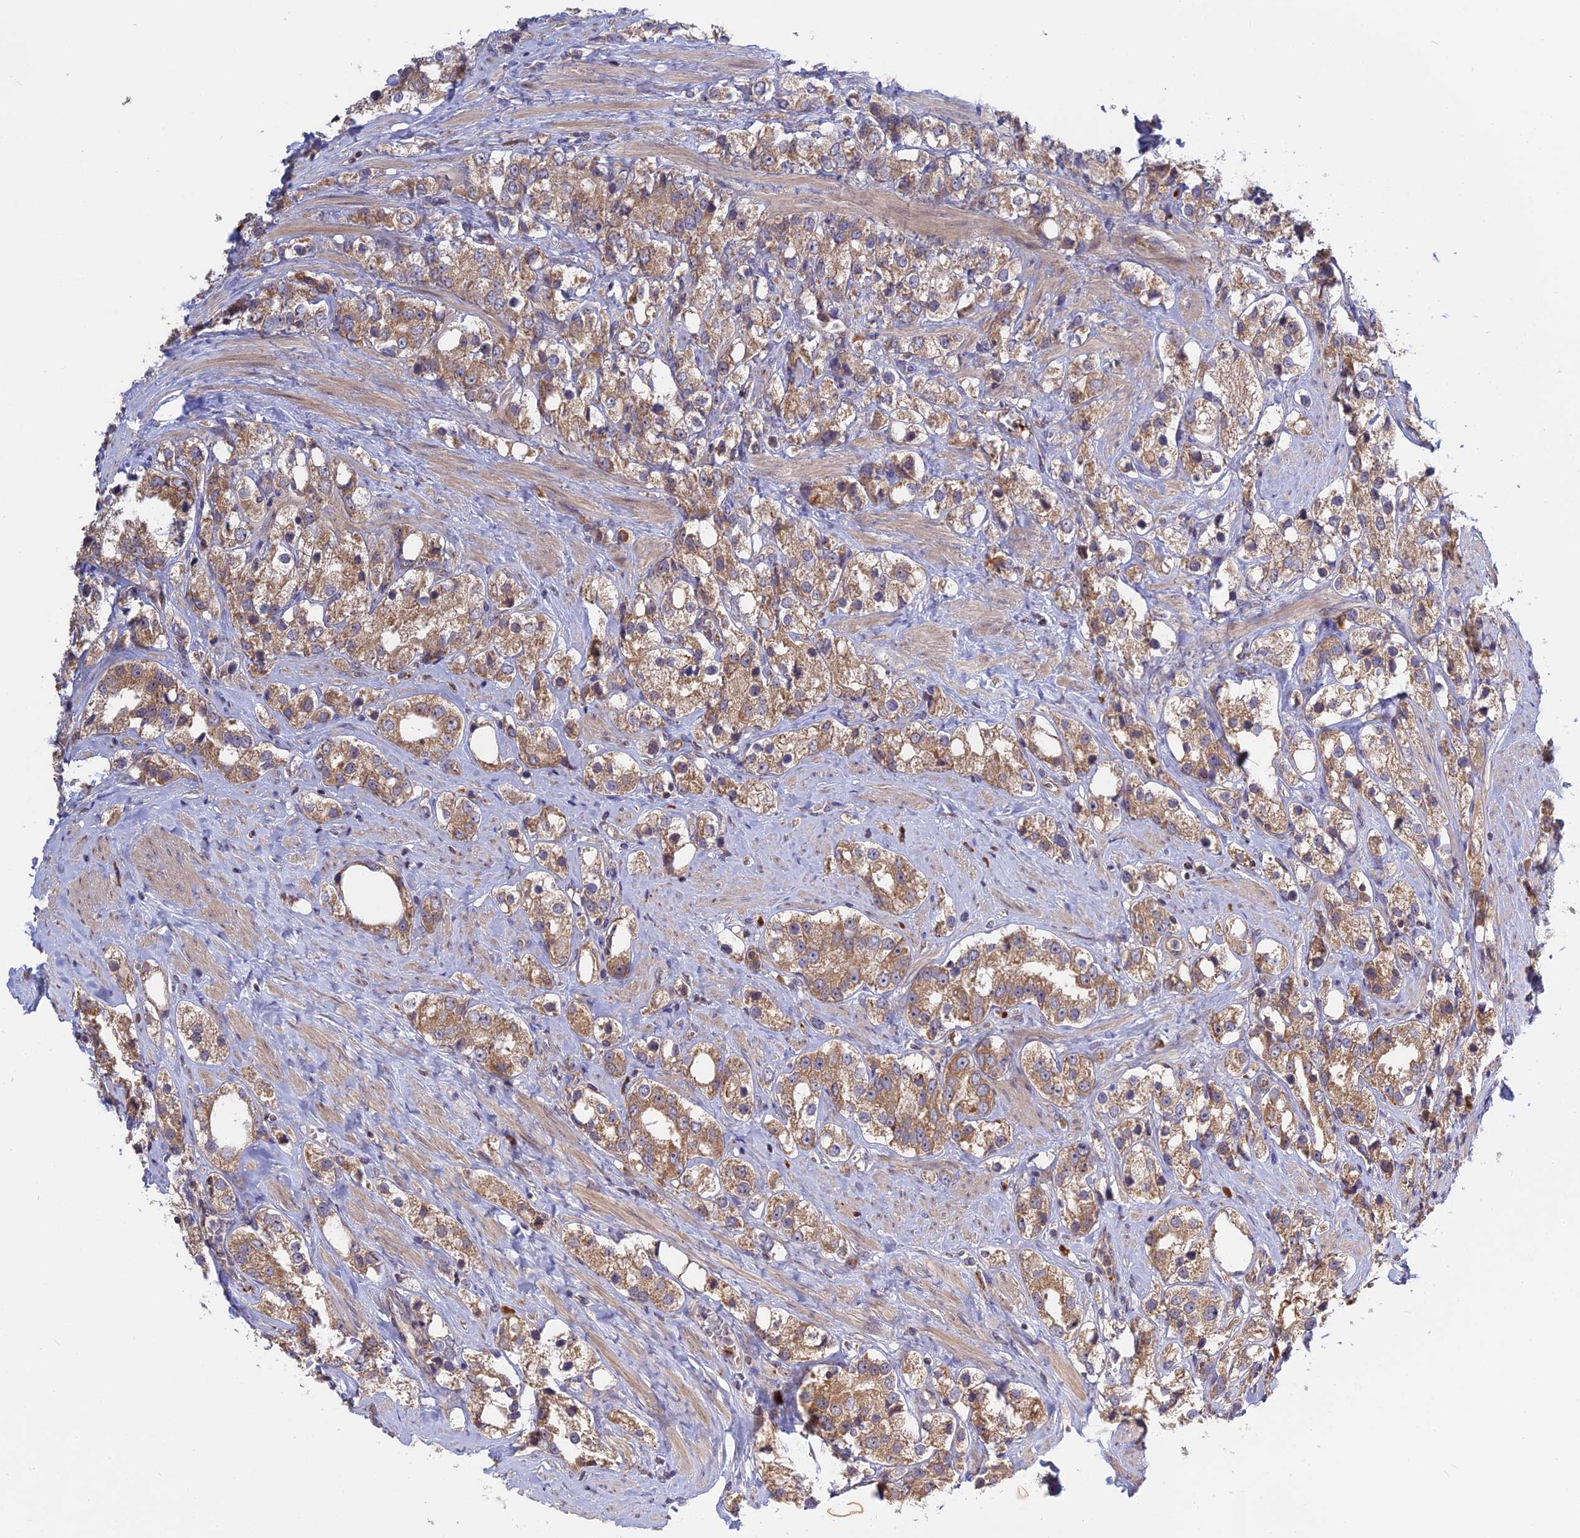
{"staining": {"intensity": "moderate", "quantity": ">75%", "location": "cytoplasmic/membranous"}, "tissue": "prostate cancer", "cell_type": "Tumor cells", "image_type": "cancer", "snomed": [{"axis": "morphology", "description": "Adenocarcinoma, NOS"}, {"axis": "topography", "description": "Prostate"}], "caption": "The photomicrograph reveals a brown stain indicating the presence of a protein in the cytoplasmic/membranous of tumor cells in prostate adenocarcinoma.", "gene": "IL21R", "patient": {"sex": "male", "age": 79}}